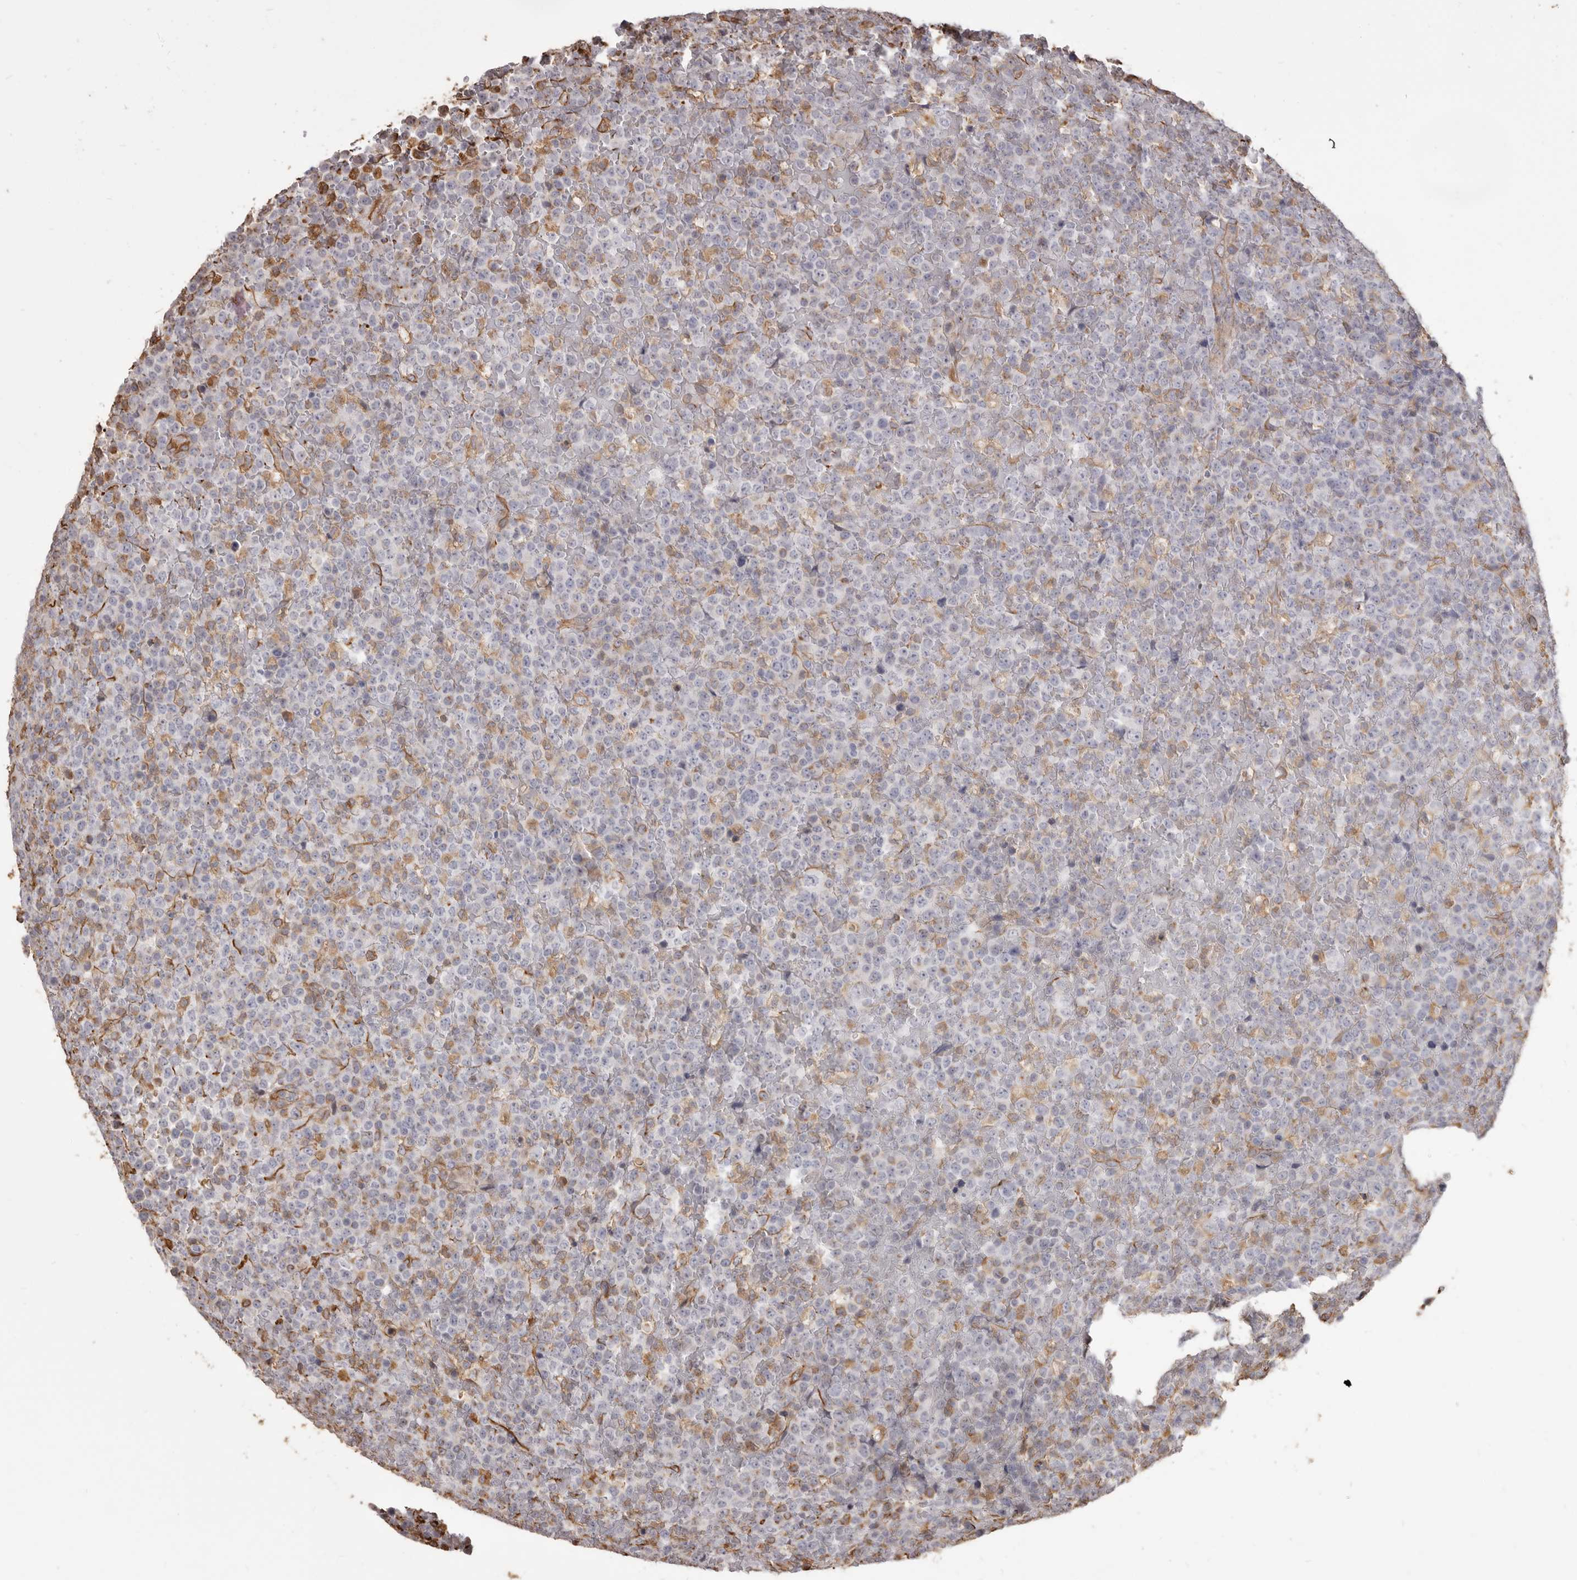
{"staining": {"intensity": "moderate", "quantity": "<25%", "location": "cytoplasmic/membranous"}, "tissue": "lymphoma", "cell_type": "Tumor cells", "image_type": "cancer", "snomed": [{"axis": "morphology", "description": "Malignant lymphoma, non-Hodgkin's type, High grade"}, {"axis": "topography", "description": "Lymph node"}], "caption": "Moderate cytoplasmic/membranous staining for a protein is present in approximately <25% of tumor cells of lymphoma using immunohistochemistry (IHC).", "gene": "MTURN", "patient": {"sex": "male", "age": 13}}